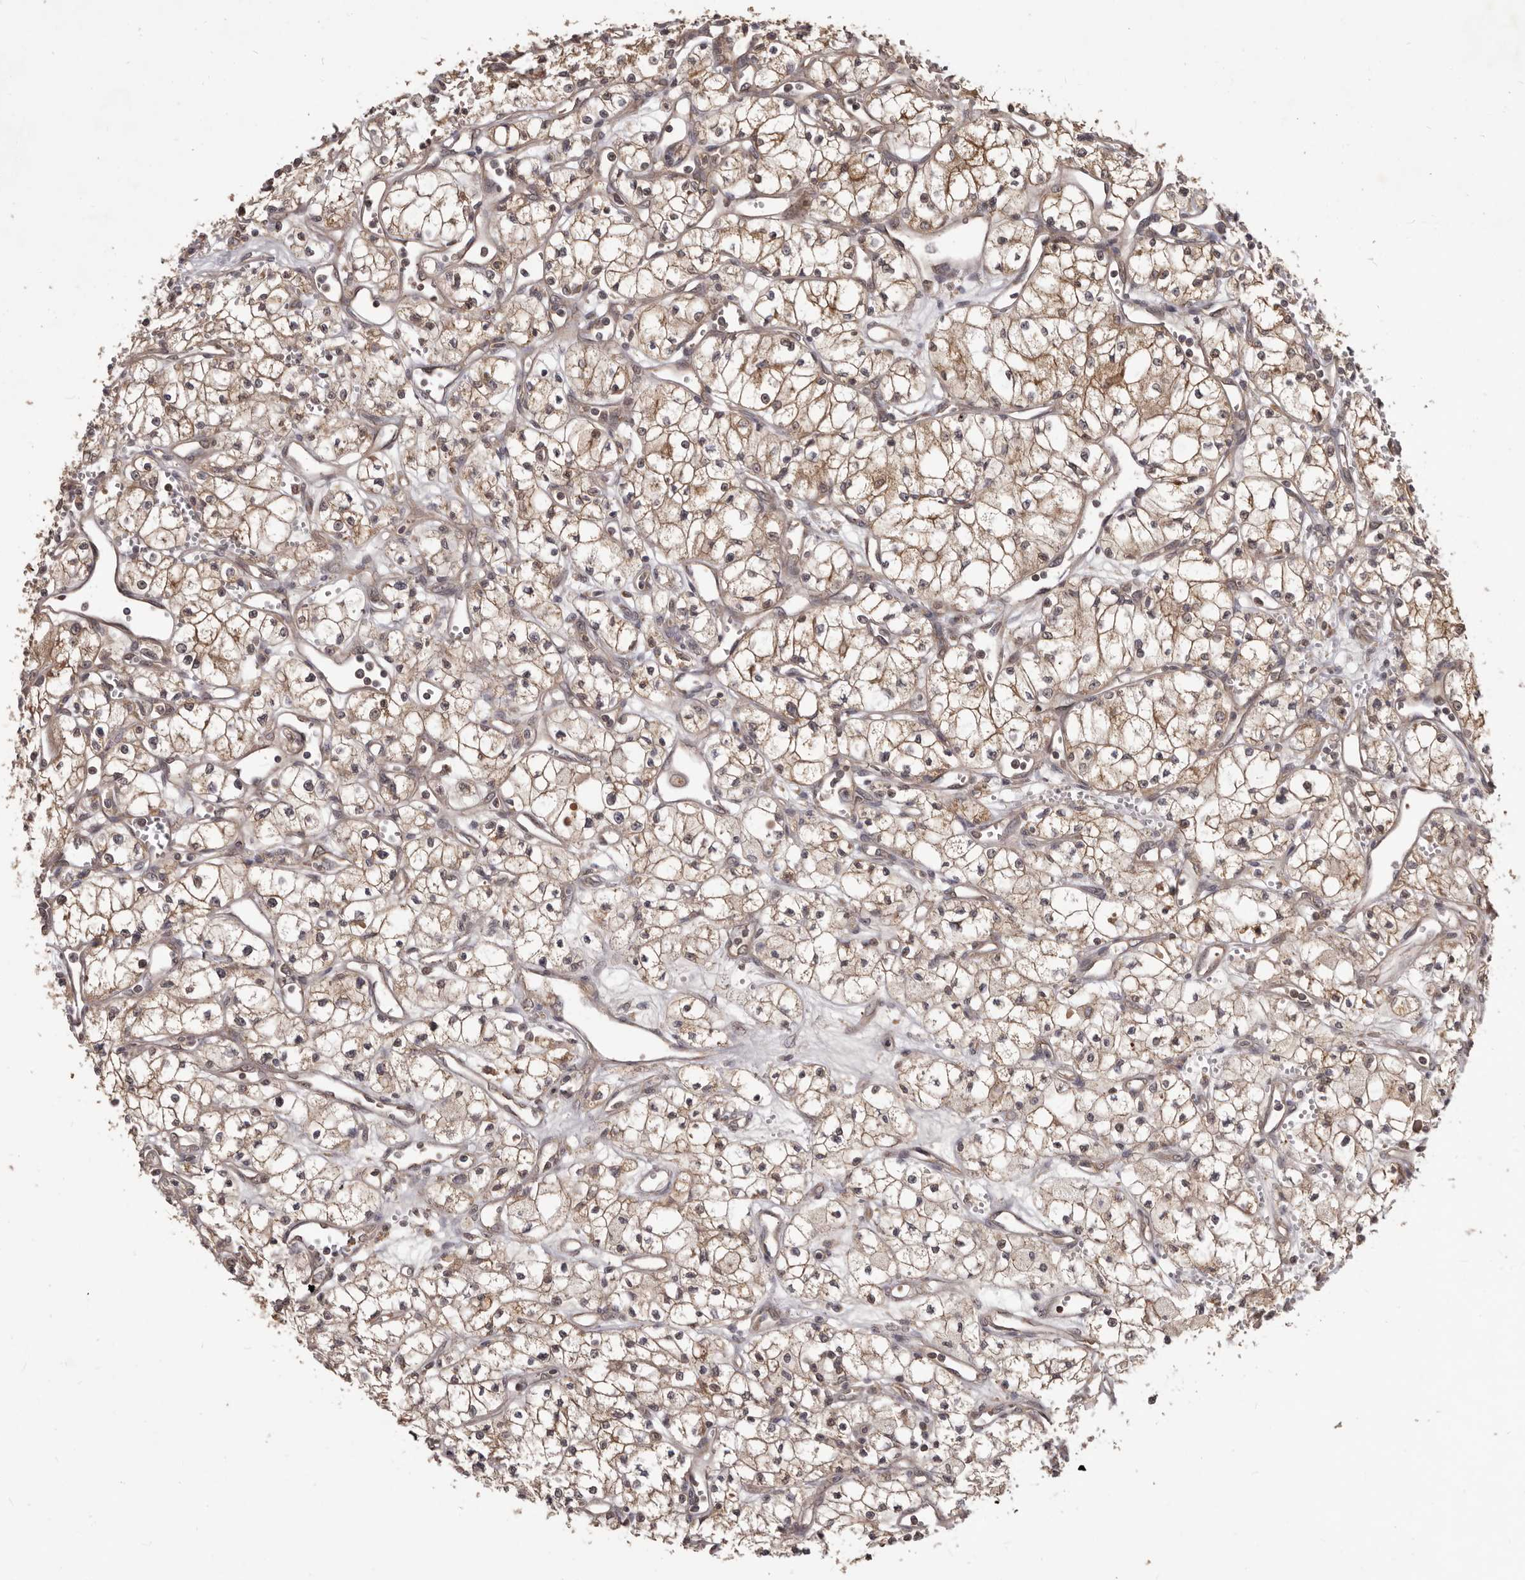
{"staining": {"intensity": "moderate", "quantity": ">75%", "location": "cytoplasmic/membranous"}, "tissue": "renal cancer", "cell_type": "Tumor cells", "image_type": "cancer", "snomed": [{"axis": "morphology", "description": "Adenocarcinoma, NOS"}, {"axis": "topography", "description": "Kidney"}], "caption": "High-magnification brightfield microscopy of renal cancer stained with DAB (brown) and counterstained with hematoxylin (blue). tumor cells exhibit moderate cytoplasmic/membranous expression is appreciated in about>75% of cells.", "gene": "MTO1", "patient": {"sex": "male", "age": 59}}